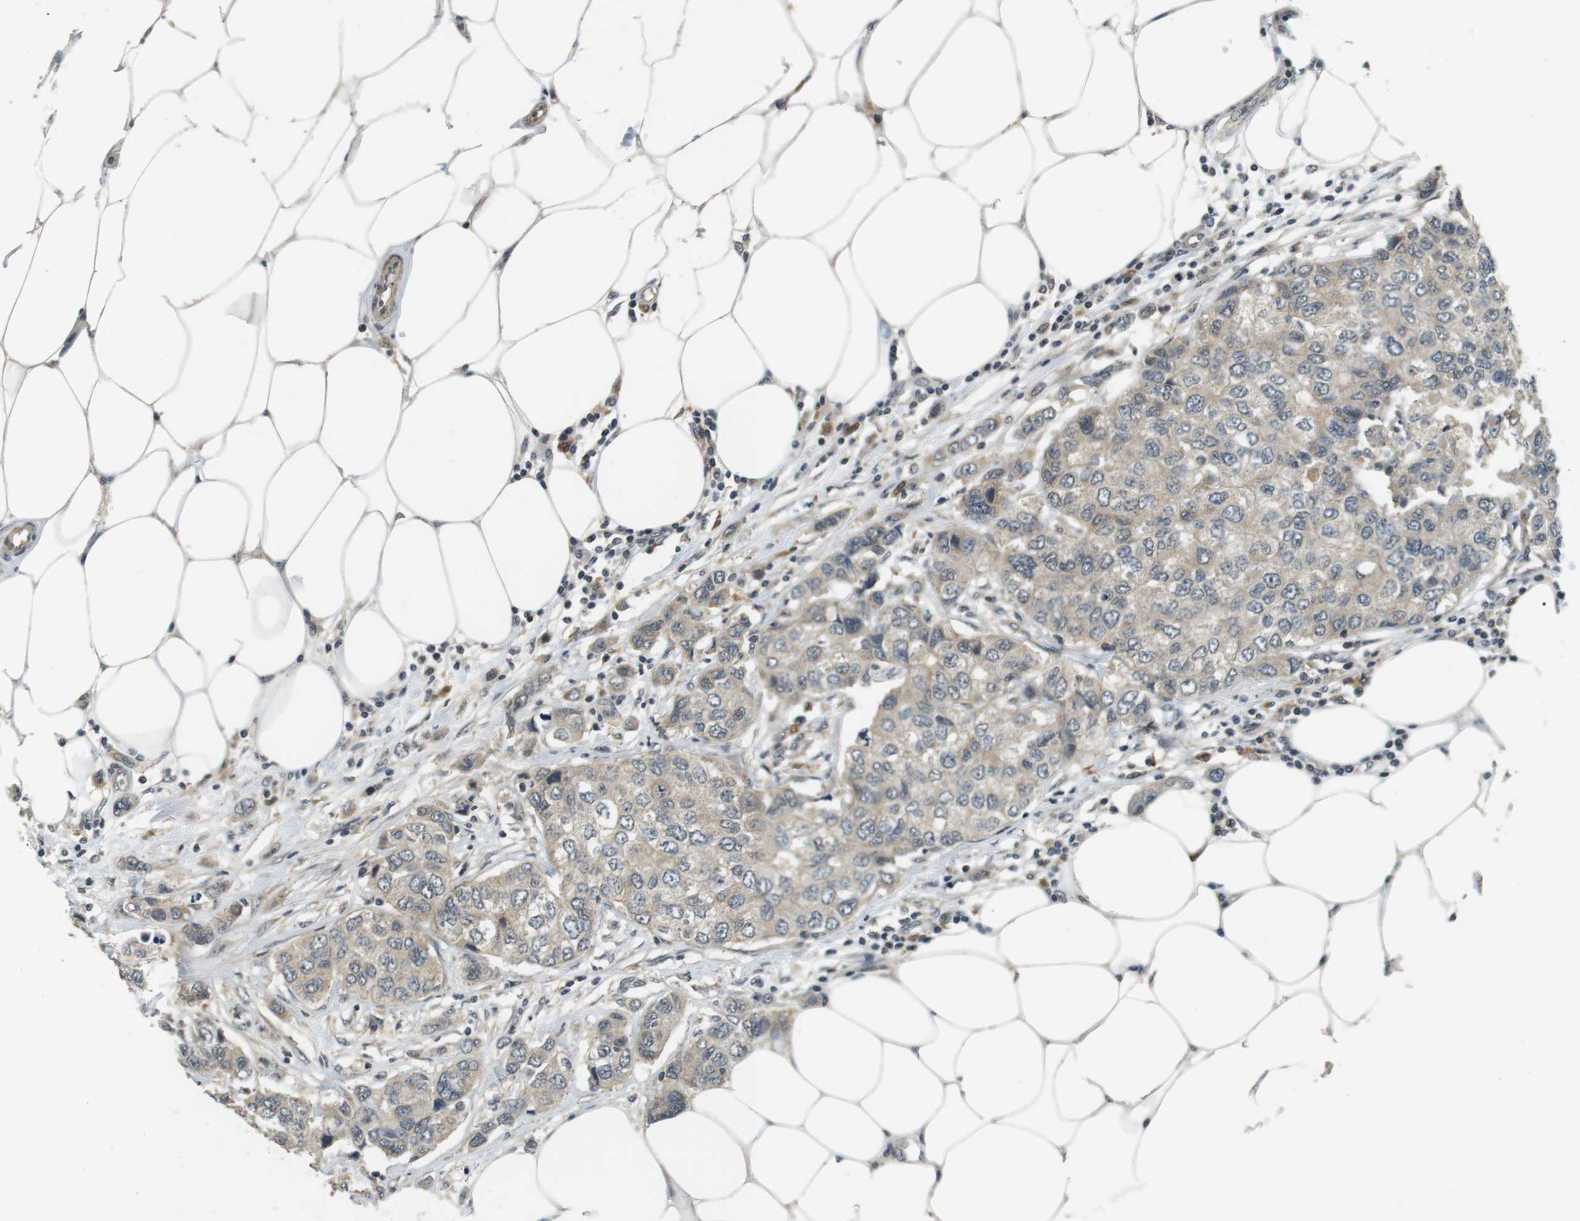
{"staining": {"intensity": "weak", "quantity": "25%-75%", "location": "cytoplasmic/membranous"}, "tissue": "breast cancer", "cell_type": "Tumor cells", "image_type": "cancer", "snomed": [{"axis": "morphology", "description": "Duct carcinoma"}, {"axis": "topography", "description": "Breast"}], "caption": "This is an image of immunohistochemistry staining of breast cancer, which shows weak positivity in the cytoplasmic/membranous of tumor cells.", "gene": "BRD4", "patient": {"sex": "female", "age": 50}}